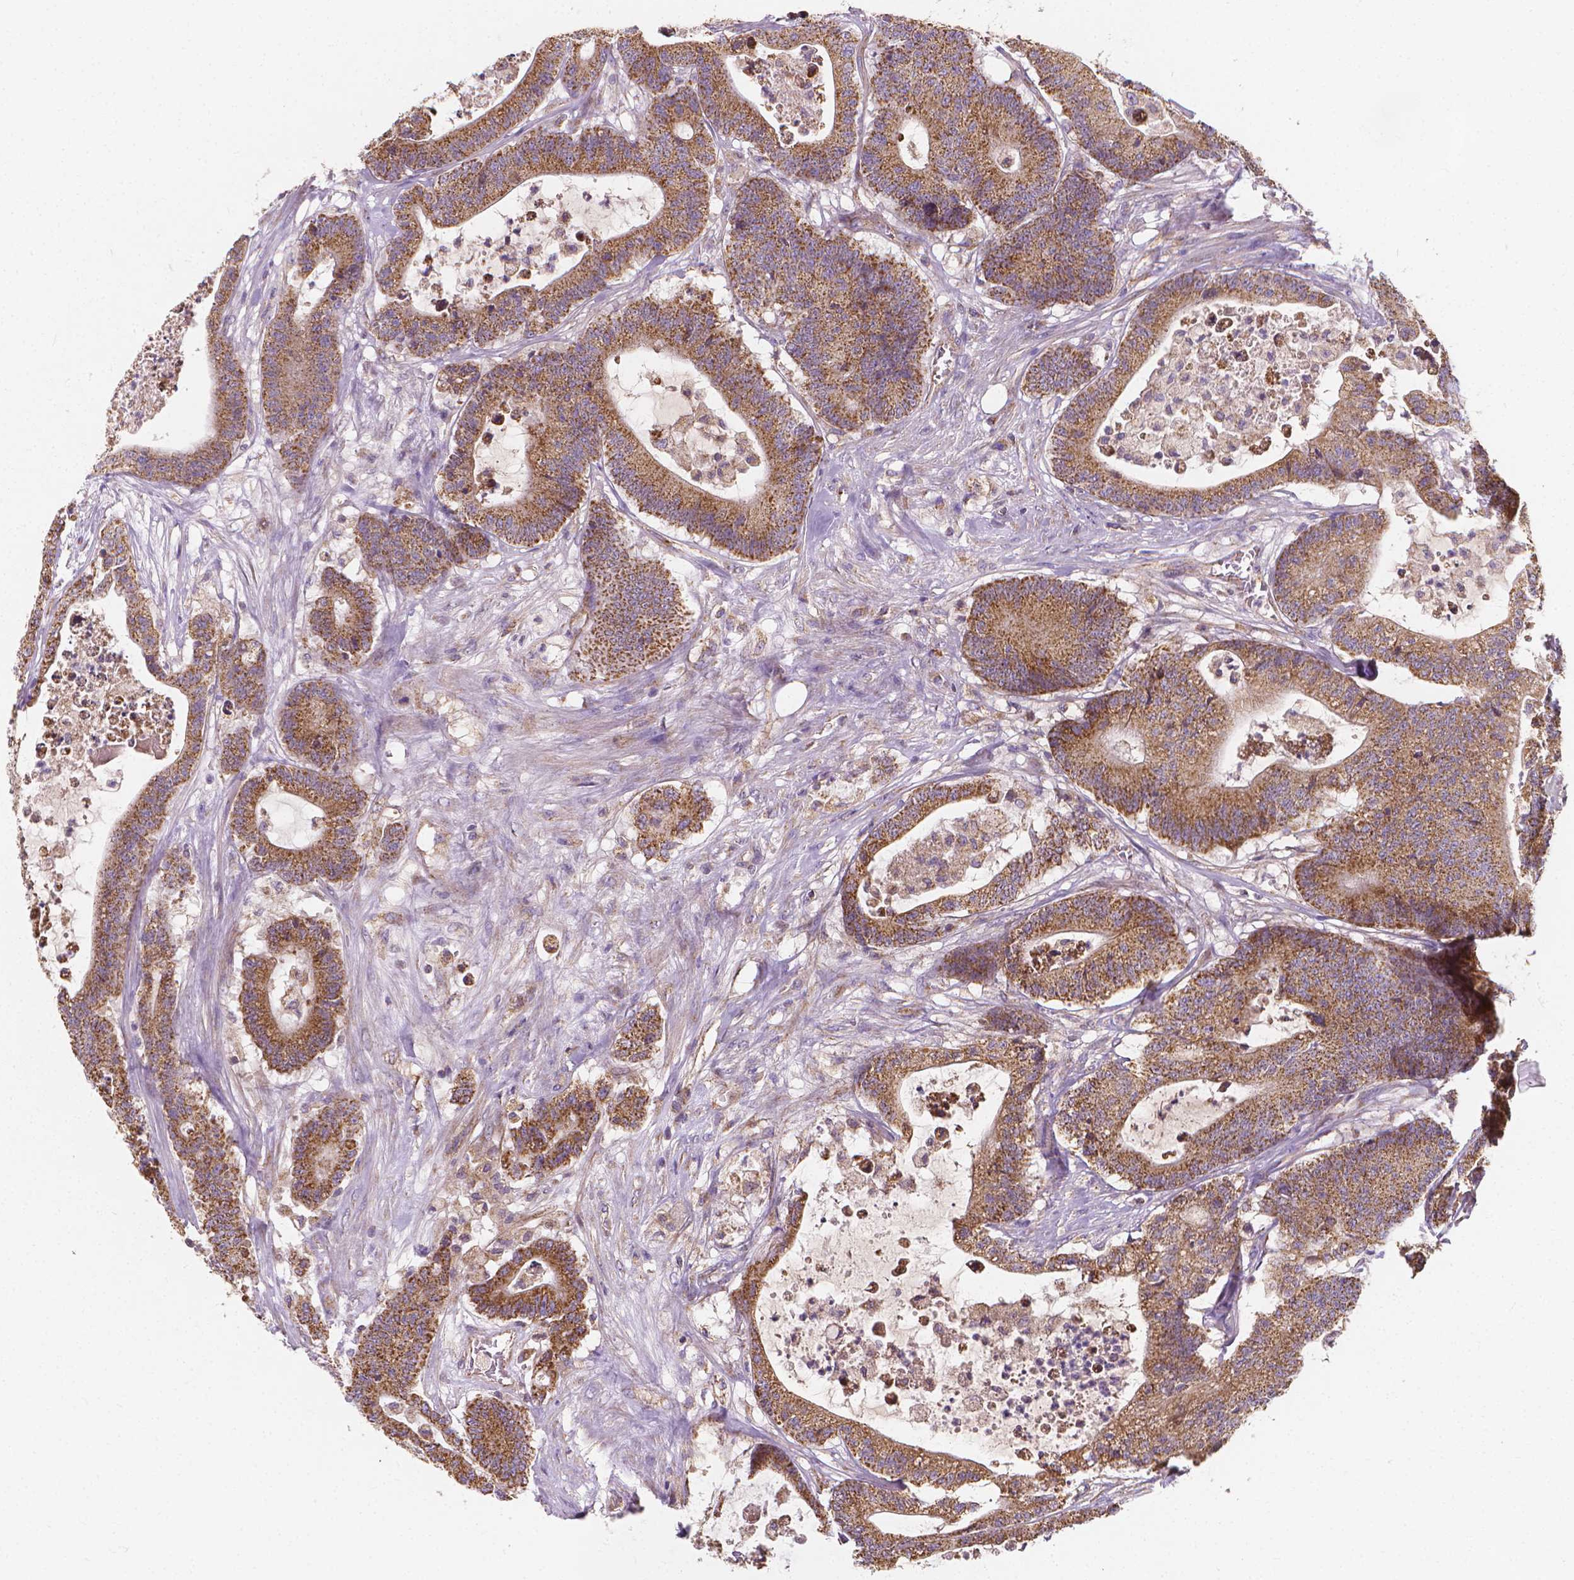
{"staining": {"intensity": "moderate", "quantity": ">75%", "location": "cytoplasmic/membranous"}, "tissue": "colorectal cancer", "cell_type": "Tumor cells", "image_type": "cancer", "snomed": [{"axis": "morphology", "description": "Adenocarcinoma, NOS"}, {"axis": "topography", "description": "Colon"}], "caption": "Immunohistochemical staining of human colorectal adenocarcinoma exhibits medium levels of moderate cytoplasmic/membranous expression in approximately >75% of tumor cells.", "gene": "SNCAIP", "patient": {"sex": "female", "age": 84}}